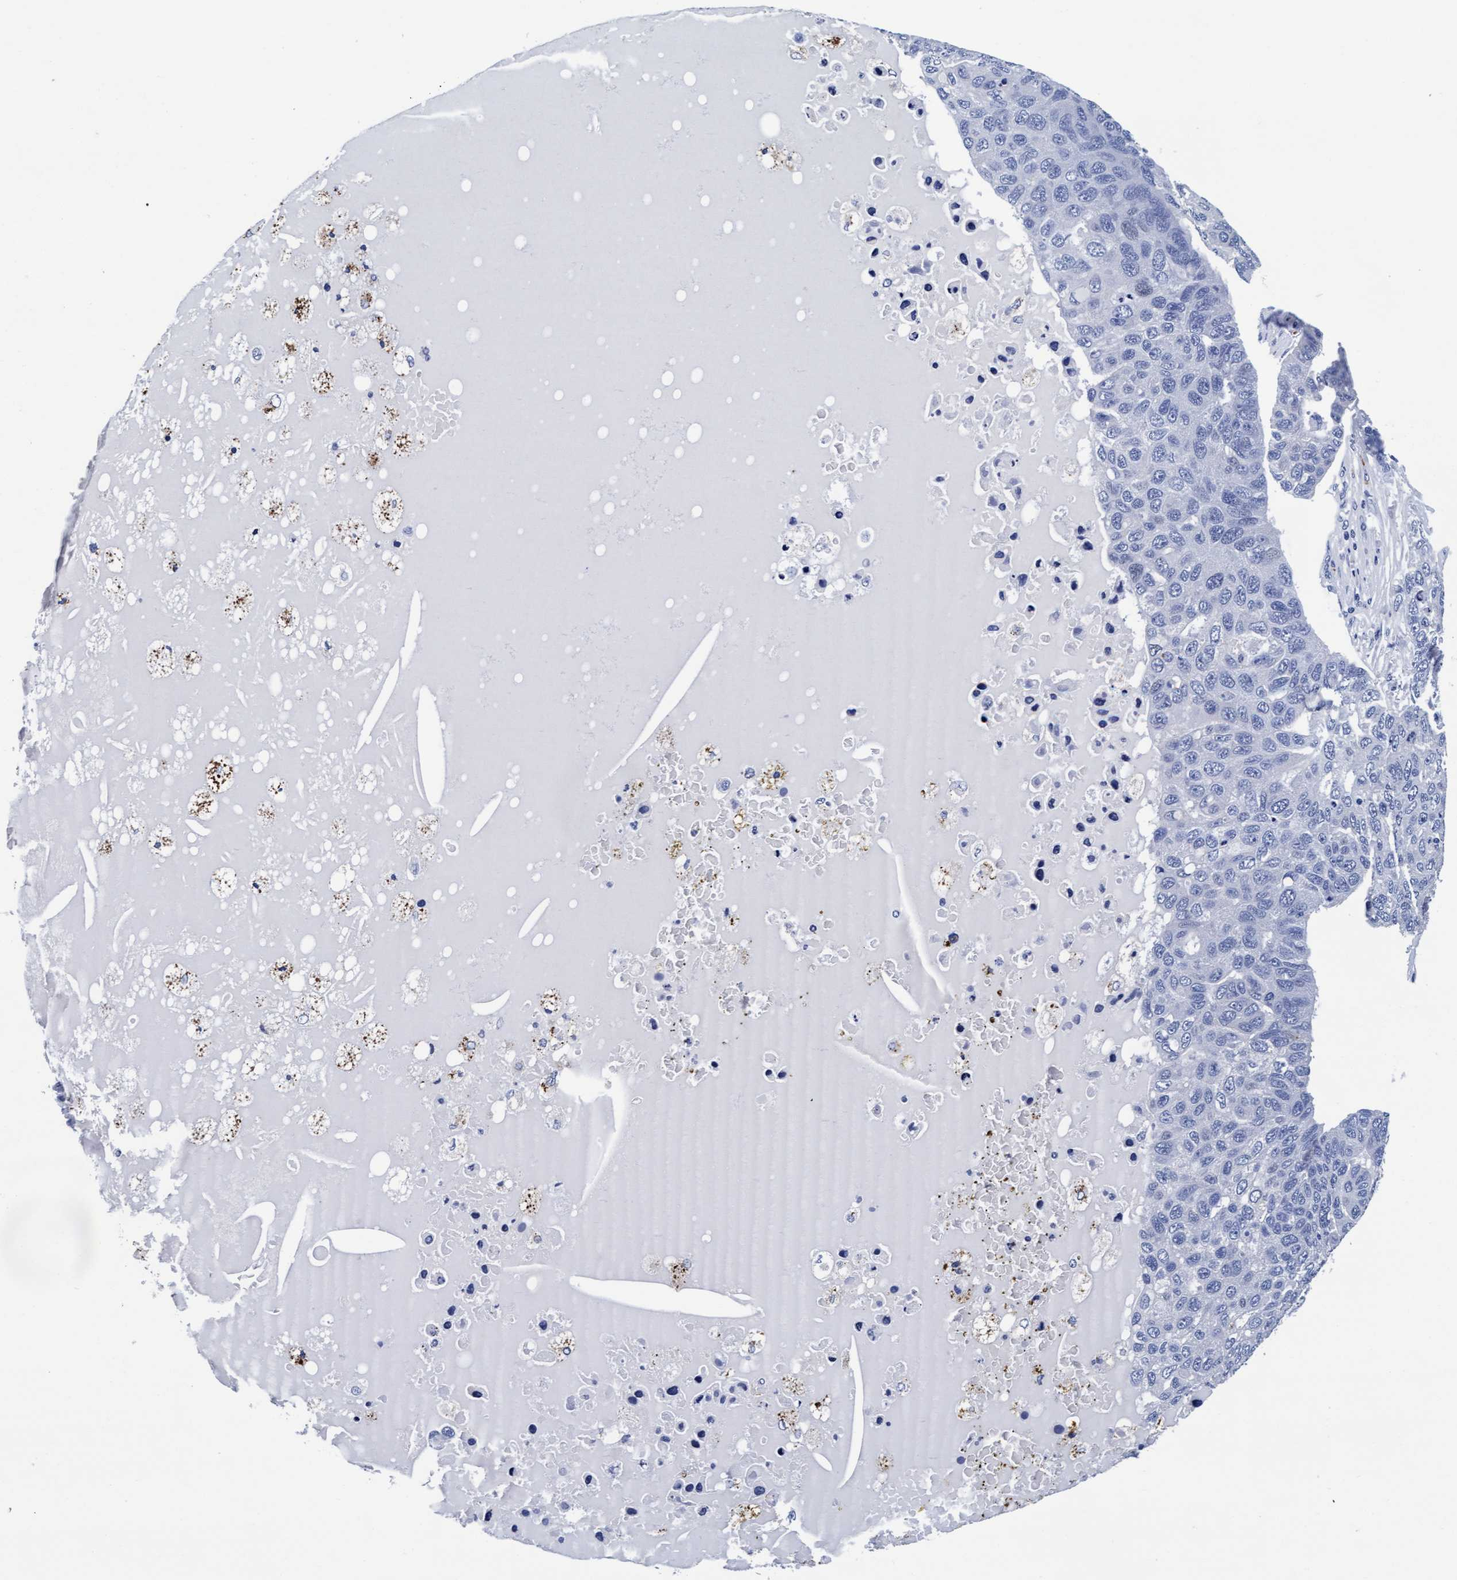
{"staining": {"intensity": "negative", "quantity": "none", "location": "none"}, "tissue": "pancreatic cancer", "cell_type": "Tumor cells", "image_type": "cancer", "snomed": [{"axis": "morphology", "description": "Adenocarcinoma, NOS"}, {"axis": "topography", "description": "Pancreas"}], "caption": "Human pancreatic adenocarcinoma stained for a protein using immunohistochemistry (IHC) shows no expression in tumor cells.", "gene": "ARSG", "patient": {"sex": "female", "age": 61}}